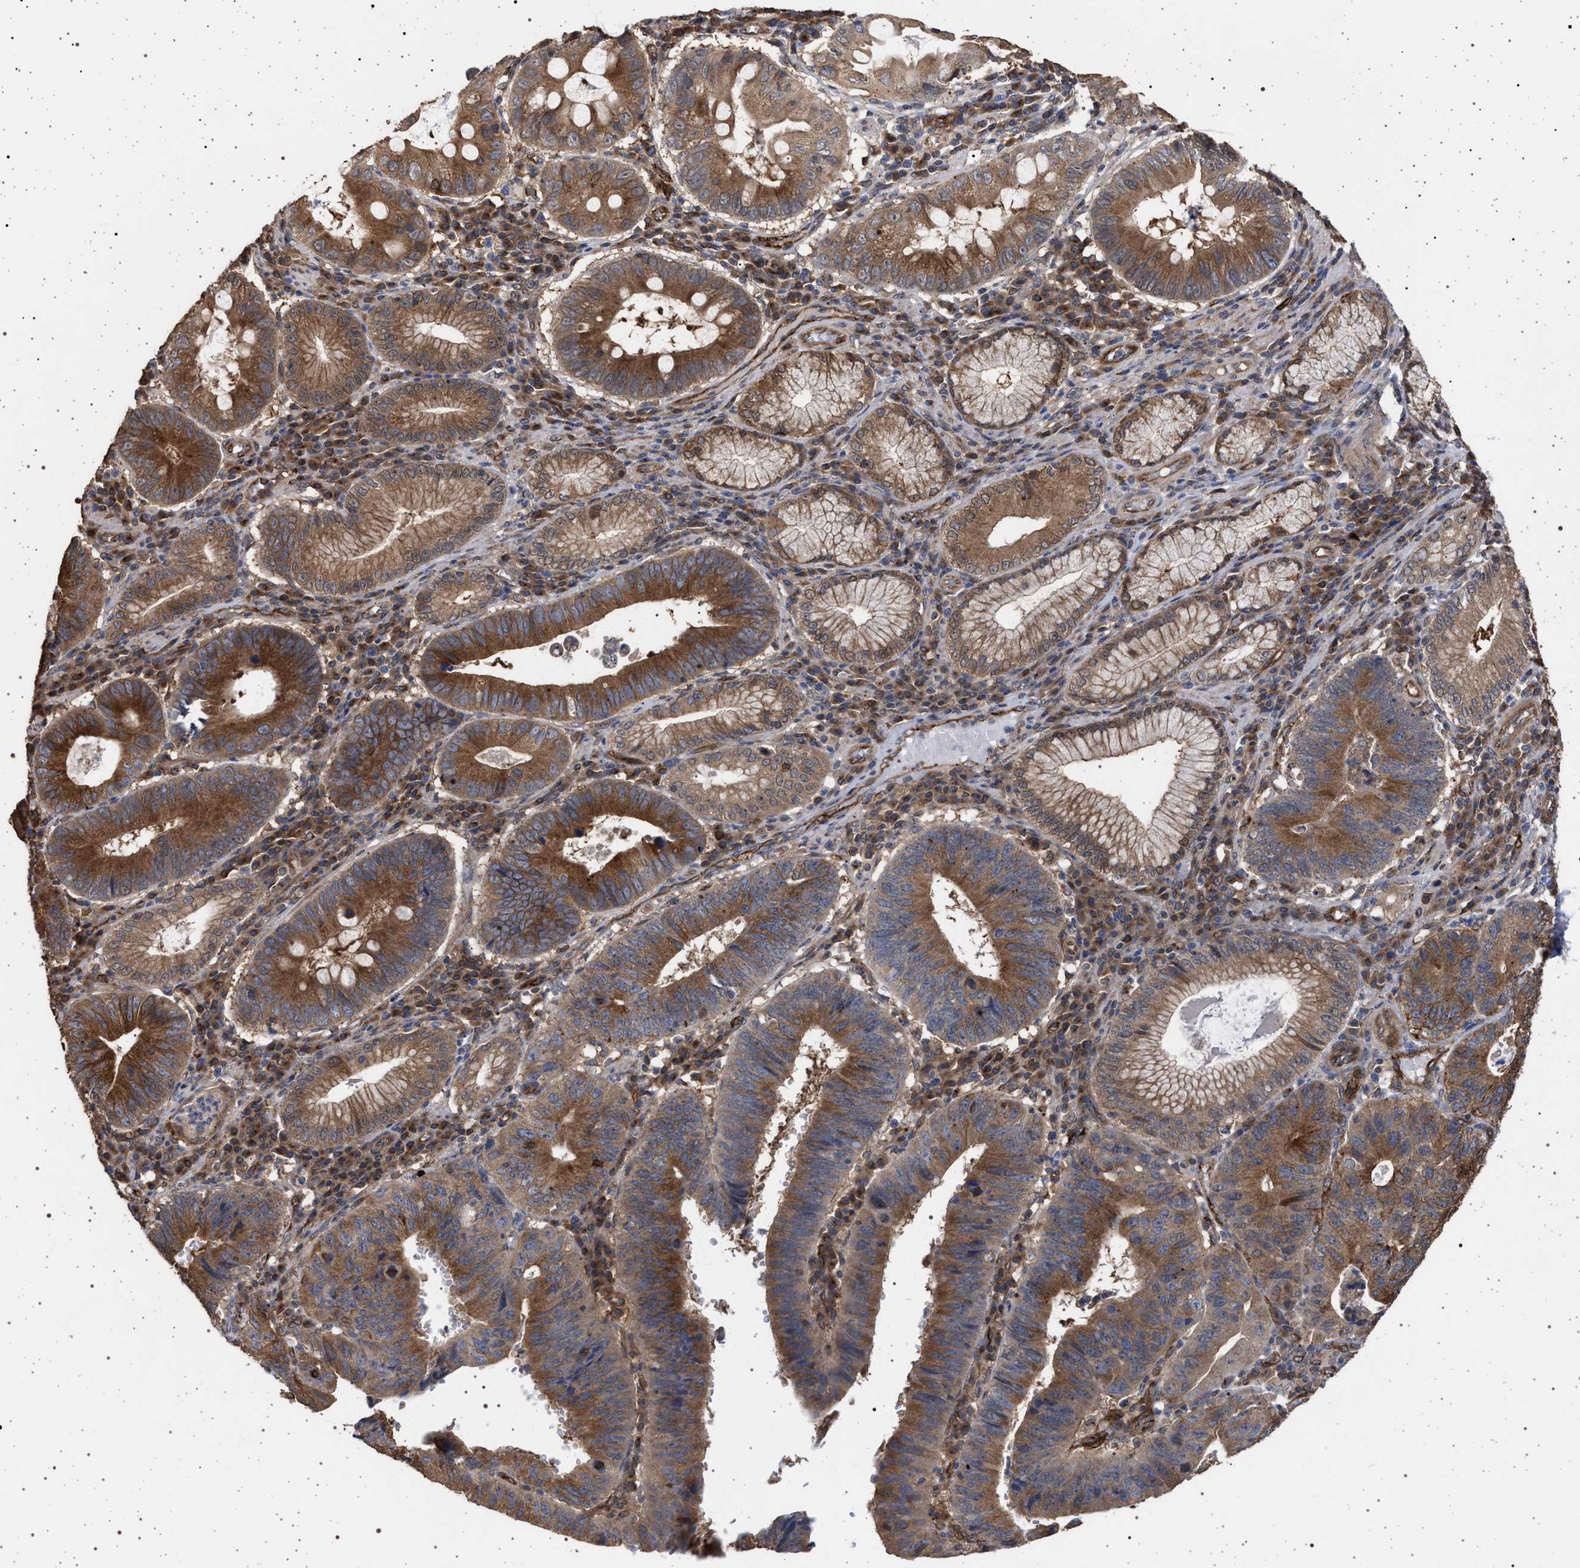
{"staining": {"intensity": "strong", "quantity": ">75%", "location": "cytoplasmic/membranous"}, "tissue": "stomach cancer", "cell_type": "Tumor cells", "image_type": "cancer", "snomed": [{"axis": "morphology", "description": "Adenocarcinoma, NOS"}, {"axis": "topography", "description": "Stomach"}], "caption": "Strong cytoplasmic/membranous expression for a protein is present in about >75% of tumor cells of stomach adenocarcinoma using immunohistochemistry.", "gene": "IFT20", "patient": {"sex": "male", "age": 59}}